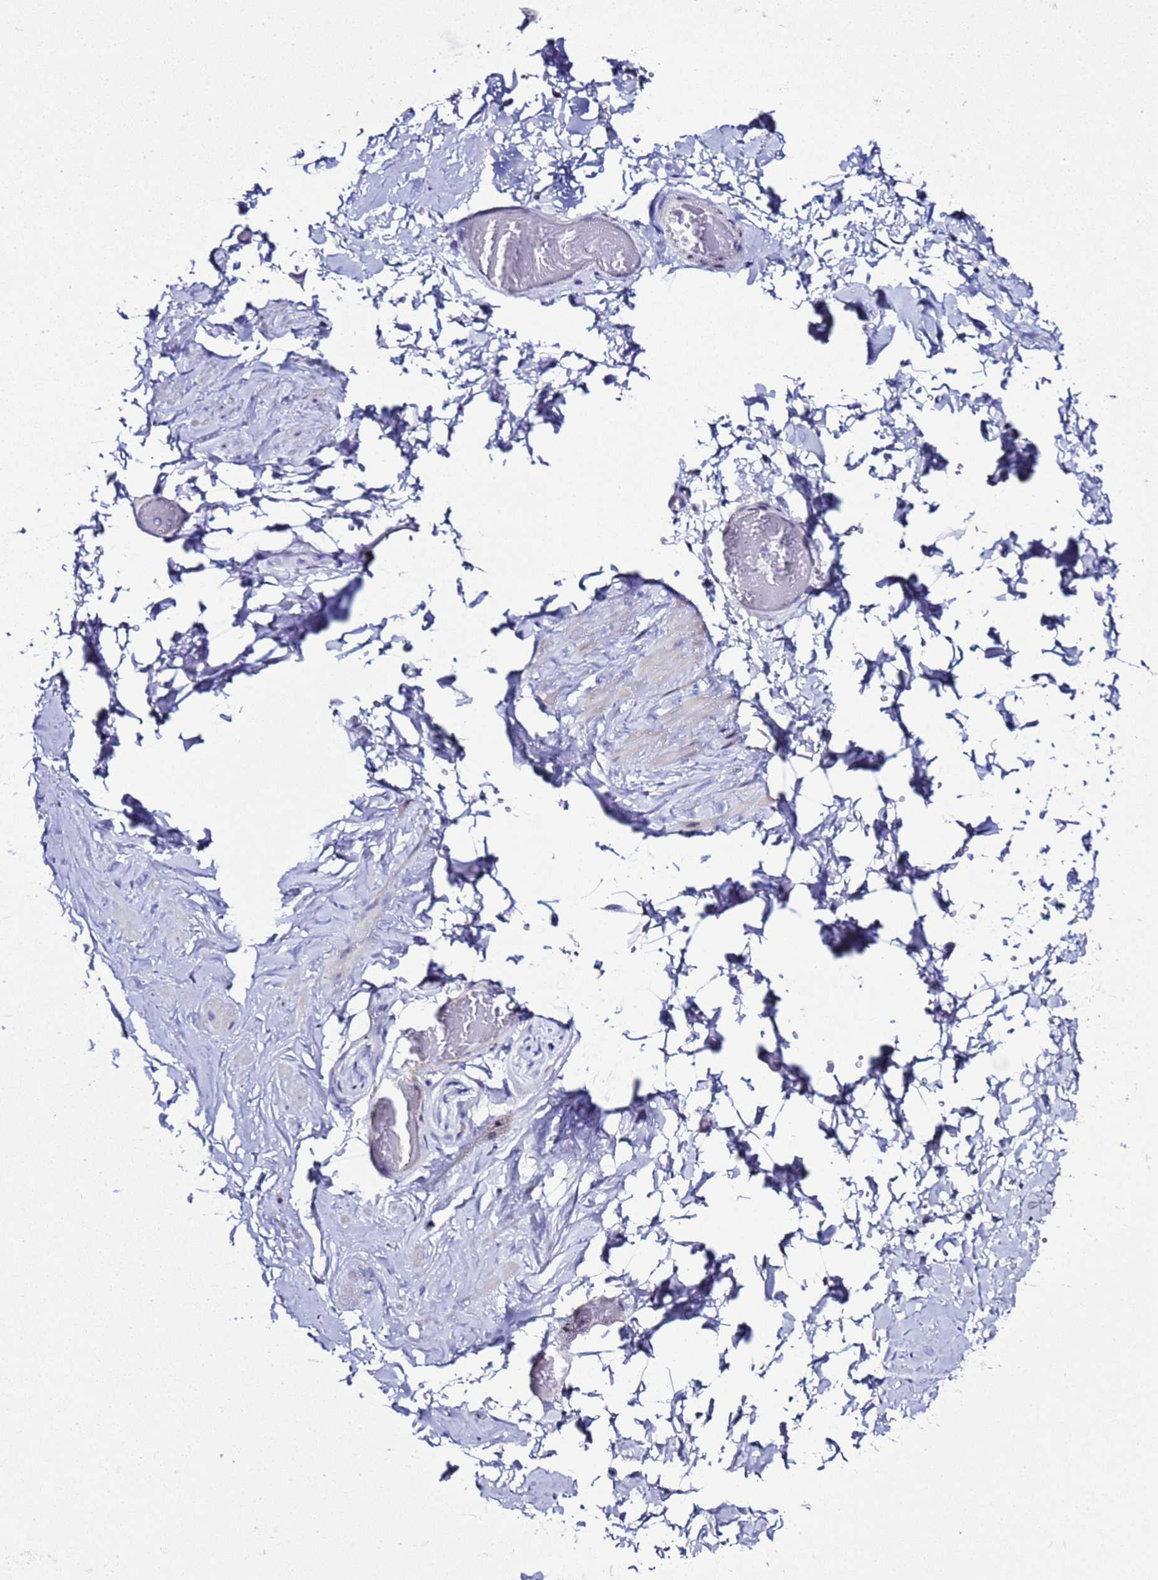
{"staining": {"intensity": "weak", "quantity": ">75%", "location": "nuclear"}, "tissue": "adipose tissue", "cell_type": "Adipocytes", "image_type": "normal", "snomed": [{"axis": "morphology", "description": "Normal tissue, NOS"}, {"axis": "topography", "description": "Soft tissue"}, {"axis": "topography", "description": "Vascular tissue"}], "caption": "Immunohistochemistry image of benign adipose tissue stained for a protein (brown), which exhibits low levels of weak nuclear staining in approximately >75% of adipocytes.", "gene": "BCL7A", "patient": {"sex": "male", "age": 41}}